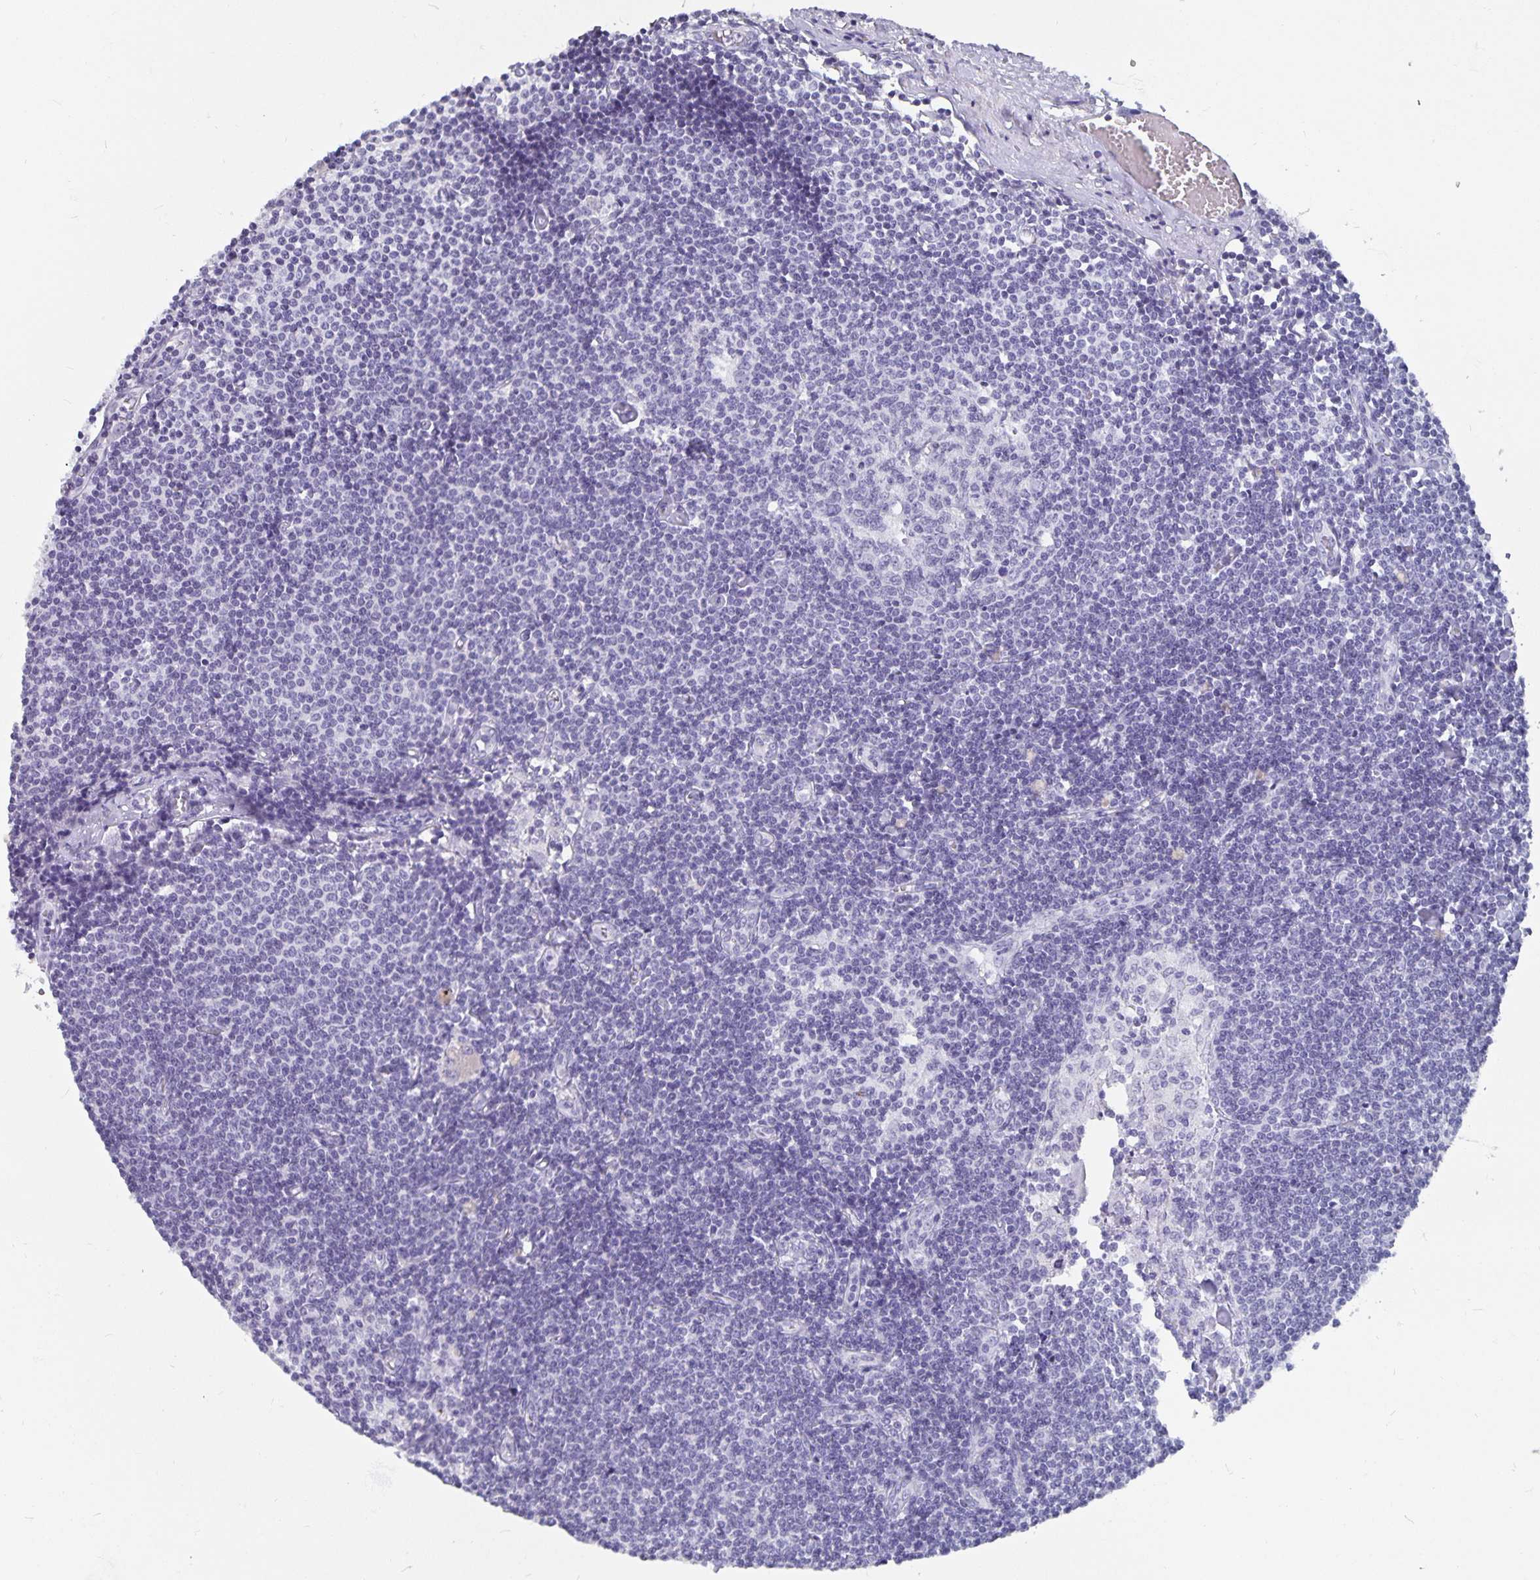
{"staining": {"intensity": "negative", "quantity": "none", "location": "none"}, "tissue": "lymph node", "cell_type": "Germinal center cells", "image_type": "normal", "snomed": [{"axis": "morphology", "description": "Normal tissue, NOS"}, {"axis": "topography", "description": "Lymph node"}], "caption": "IHC histopathology image of benign lymph node stained for a protein (brown), which reveals no positivity in germinal center cells. The staining is performed using DAB (3,3'-diaminobenzidine) brown chromogen with nuclei counter-stained in using hematoxylin.", "gene": "OLIG2", "patient": {"sex": "female", "age": 69}}